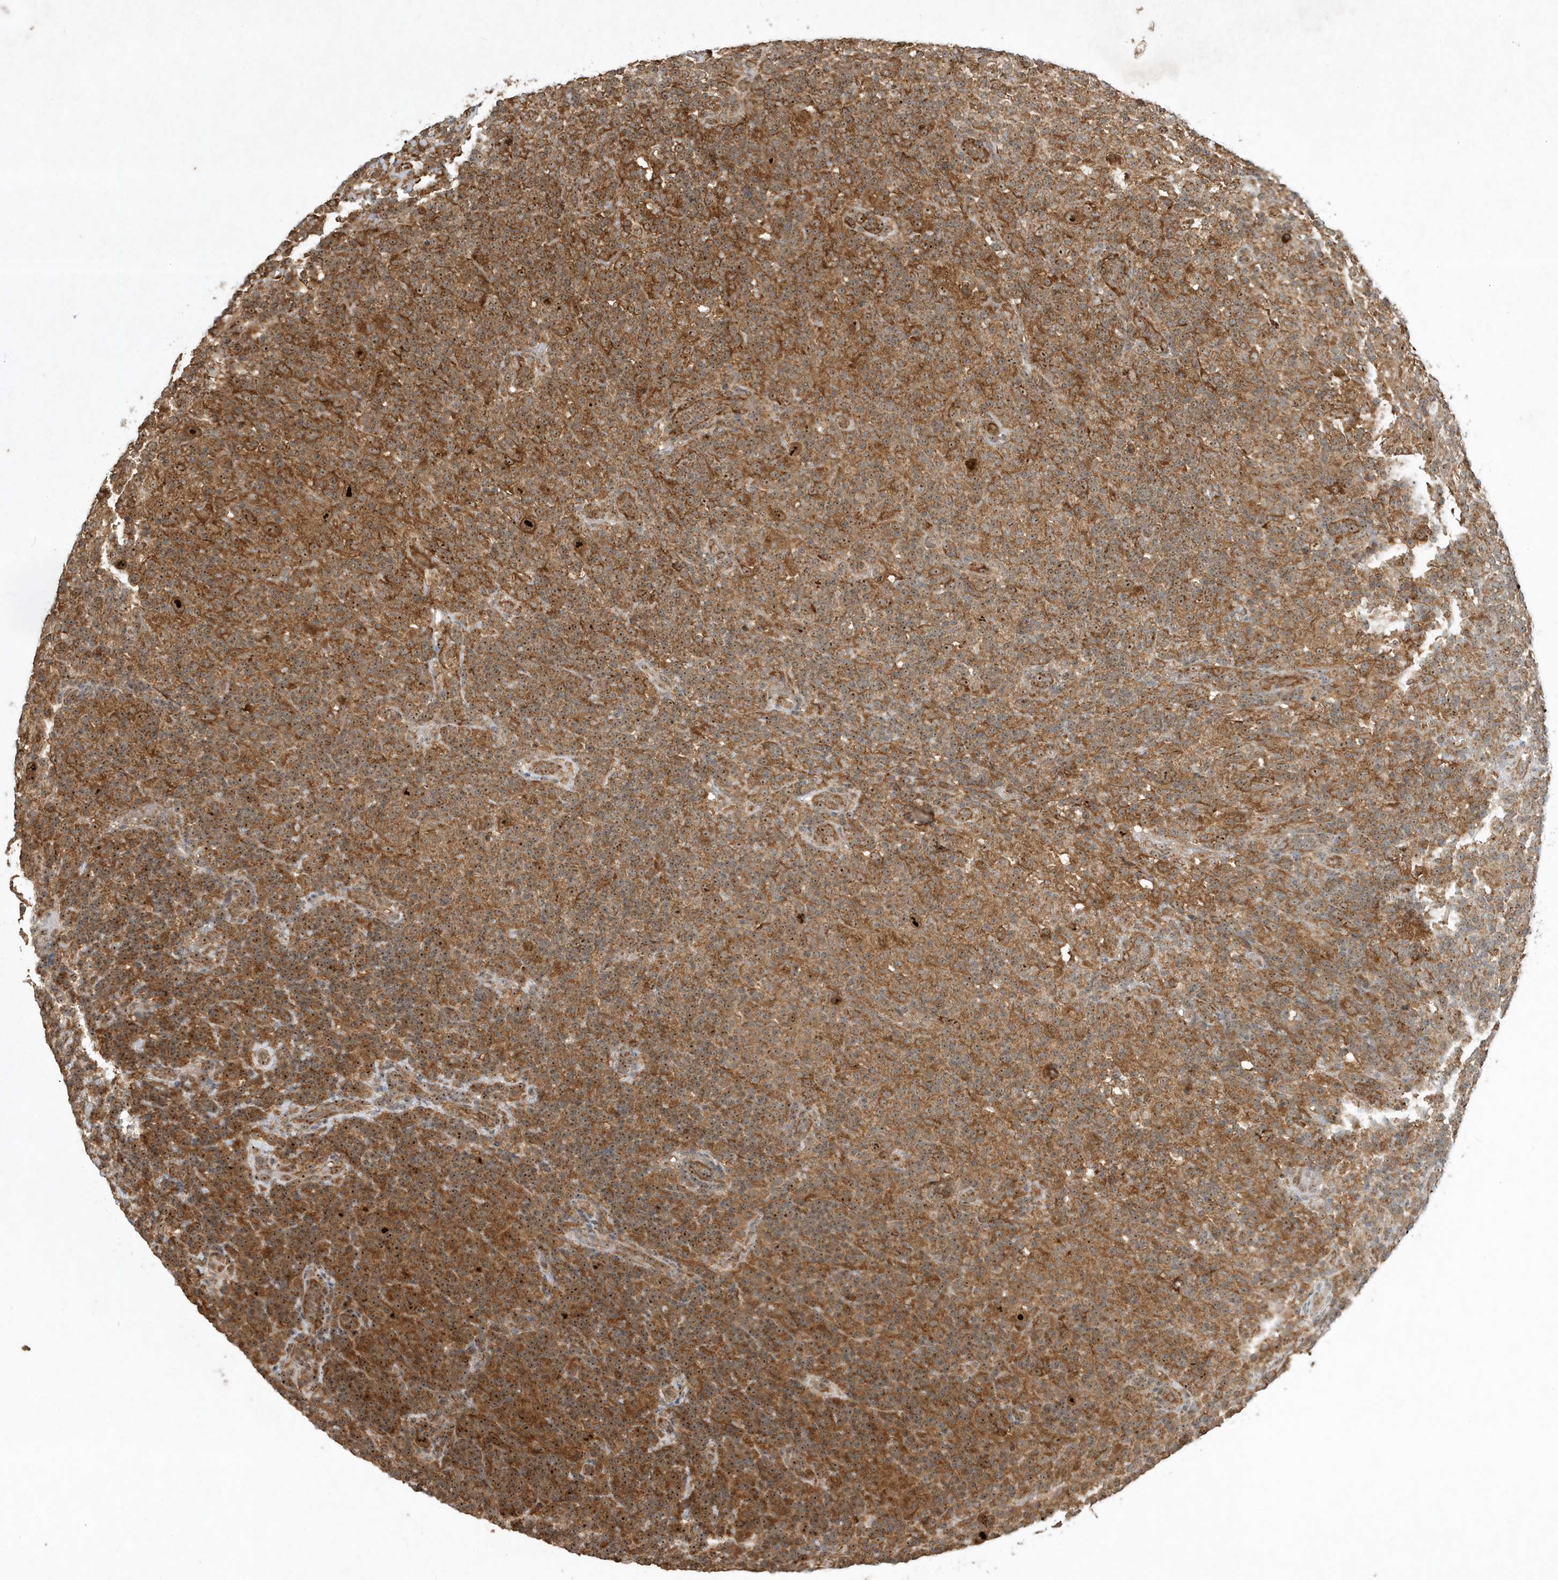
{"staining": {"intensity": "strong", "quantity": ">75%", "location": "cytoplasmic/membranous,nuclear"}, "tissue": "lymphoma", "cell_type": "Tumor cells", "image_type": "cancer", "snomed": [{"axis": "morphology", "description": "Hodgkin's disease, NOS"}, {"axis": "topography", "description": "Lymph node"}], "caption": "Human lymphoma stained with a protein marker shows strong staining in tumor cells.", "gene": "ABCB9", "patient": {"sex": "male", "age": 70}}